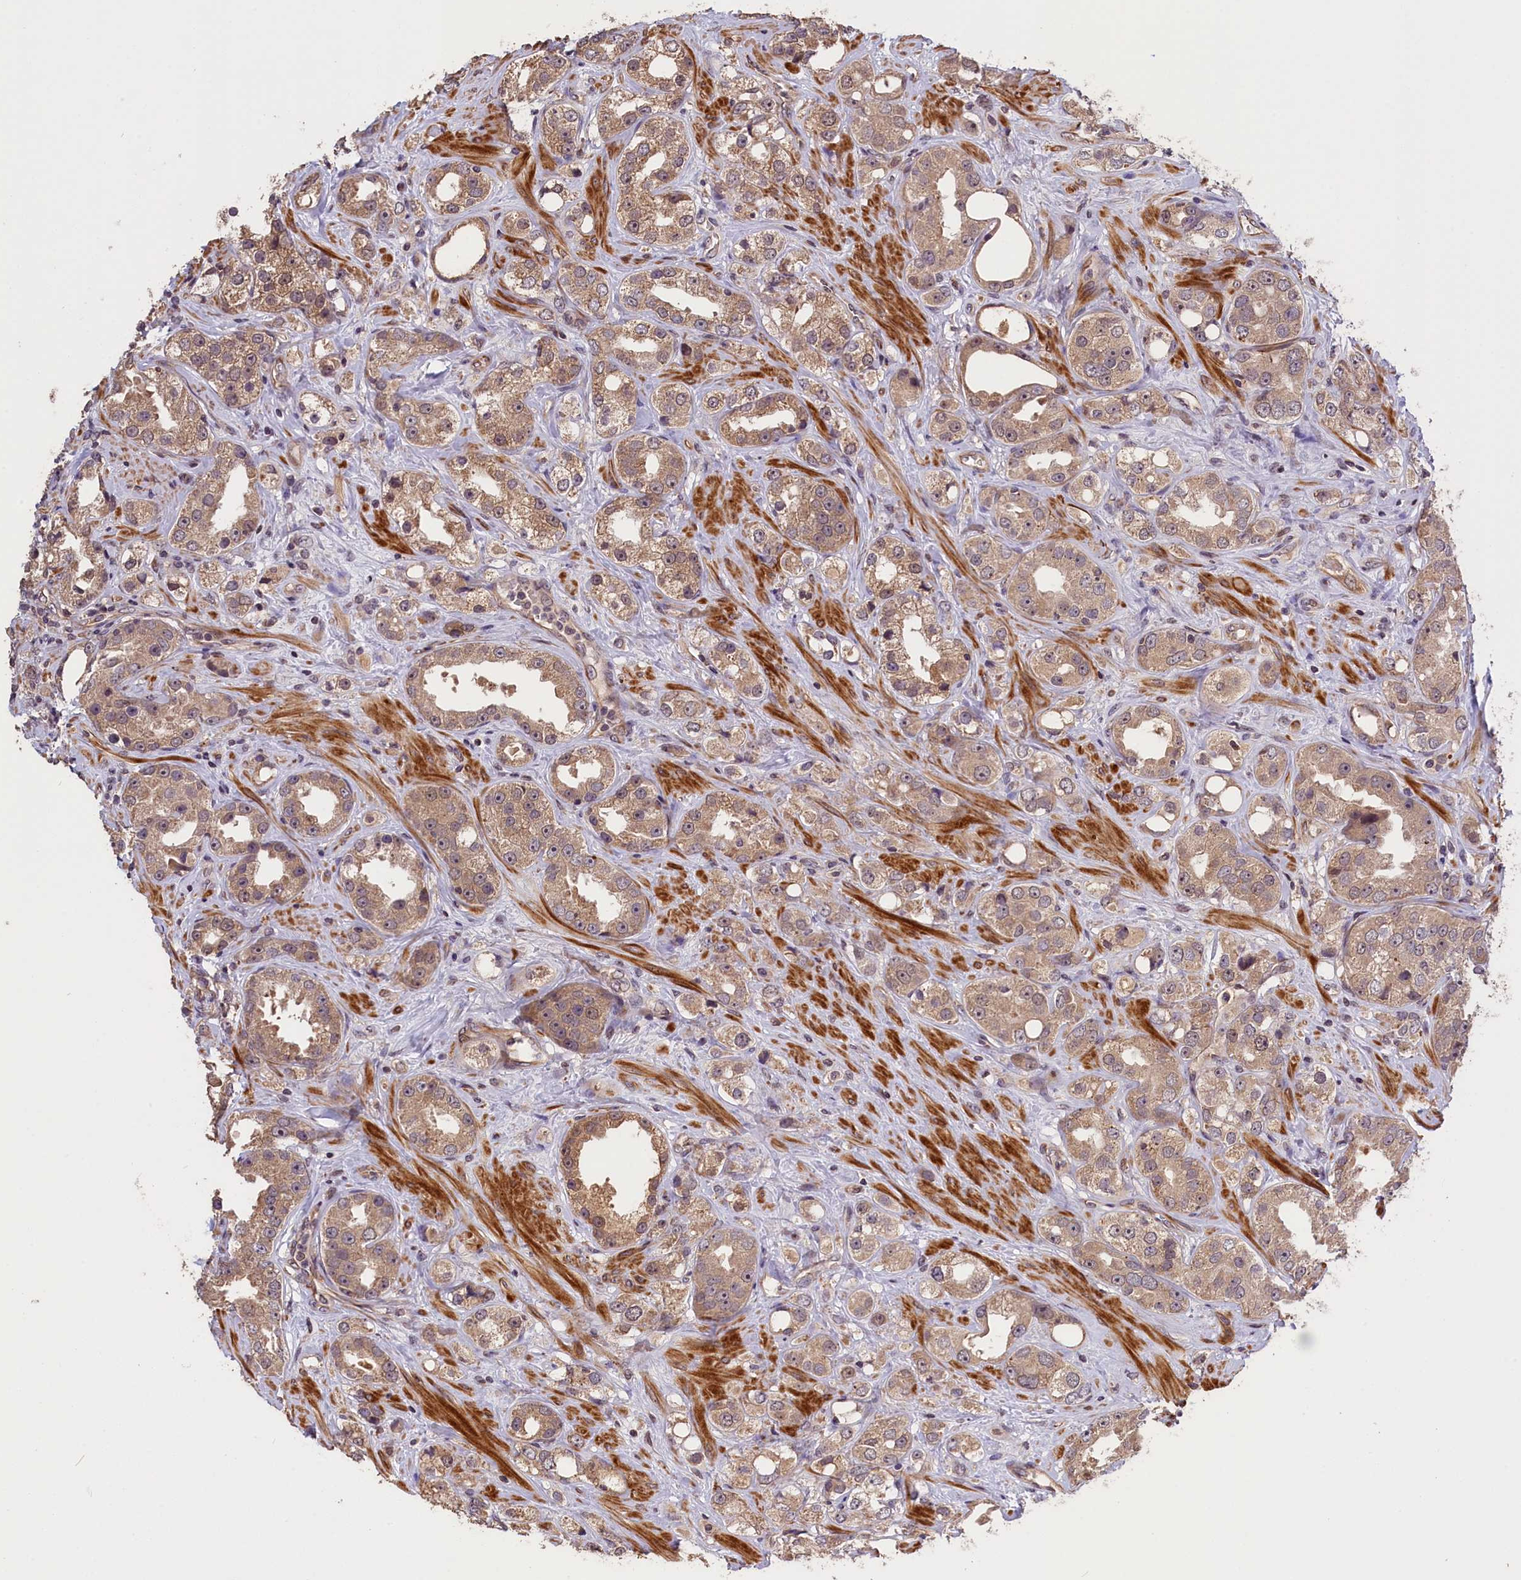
{"staining": {"intensity": "weak", "quantity": ">75%", "location": "cytoplasmic/membranous"}, "tissue": "prostate cancer", "cell_type": "Tumor cells", "image_type": "cancer", "snomed": [{"axis": "morphology", "description": "Adenocarcinoma, NOS"}, {"axis": "topography", "description": "Prostate"}], "caption": "Human prostate cancer stained for a protein (brown) displays weak cytoplasmic/membranous positive expression in about >75% of tumor cells.", "gene": "DNAJB9", "patient": {"sex": "male", "age": 79}}